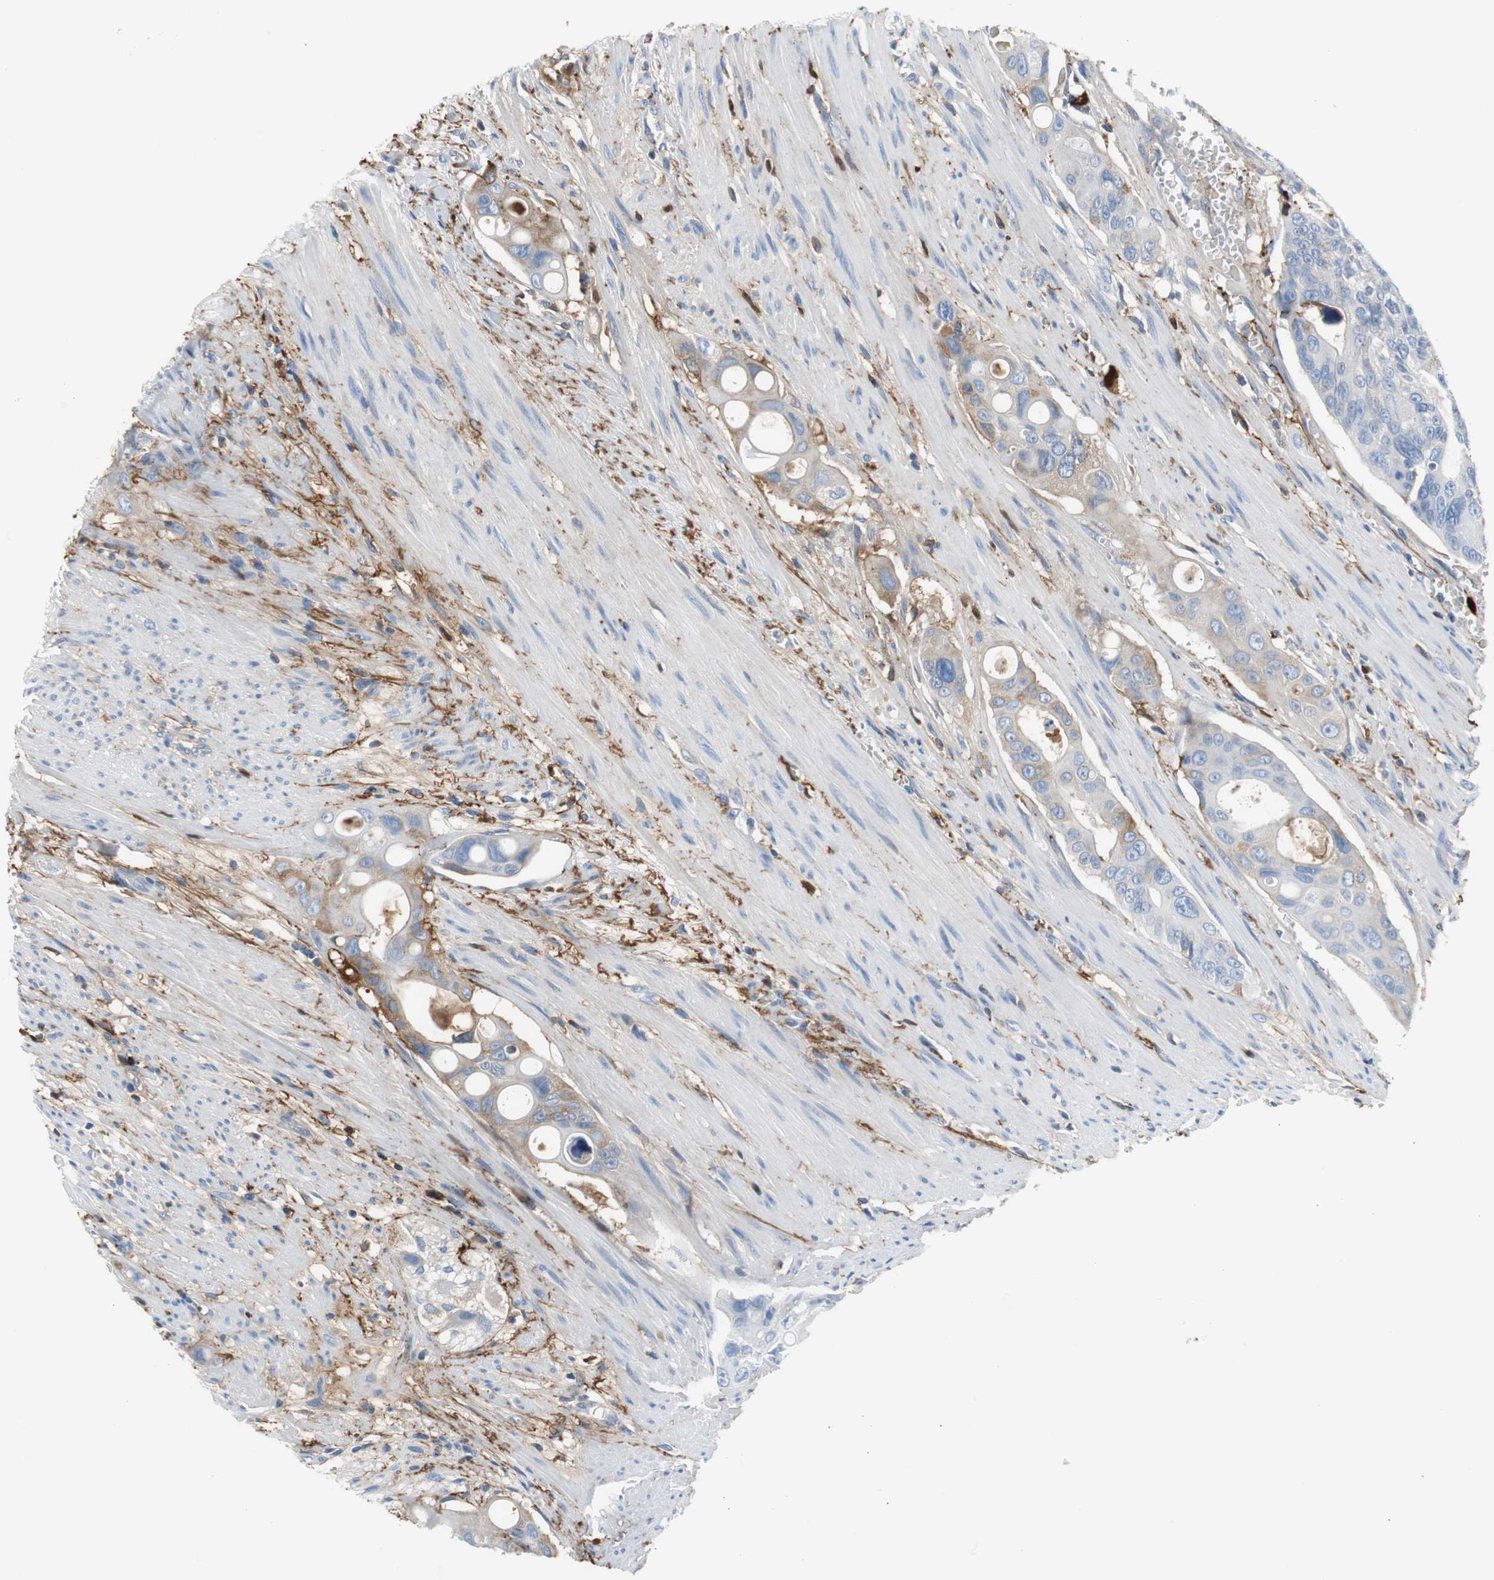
{"staining": {"intensity": "weak", "quantity": "25%-75%", "location": "cytoplasmic/membranous"}, "tissue": "colorectal cancer", "cell_type": "Tumor cells", "image_type": "cancer", "snomed": [{"axis": "morphology", "description": "Adenocarcinoma, NOS"}, {"axis": "topography", "description": "Colon"}], "caption": "Protein expression analysis of adenocarcinoma (colorectal) exhibits weak cytoplasmic/membranous positivity in approximately 25%-75% of tumor cells. (DAB (3,3'-diaminobenzidine) IHC, brown staining for protein, blue staining for nuclei).", "gene": "APCS", "patient": {"sex": "female", "age": 57}}